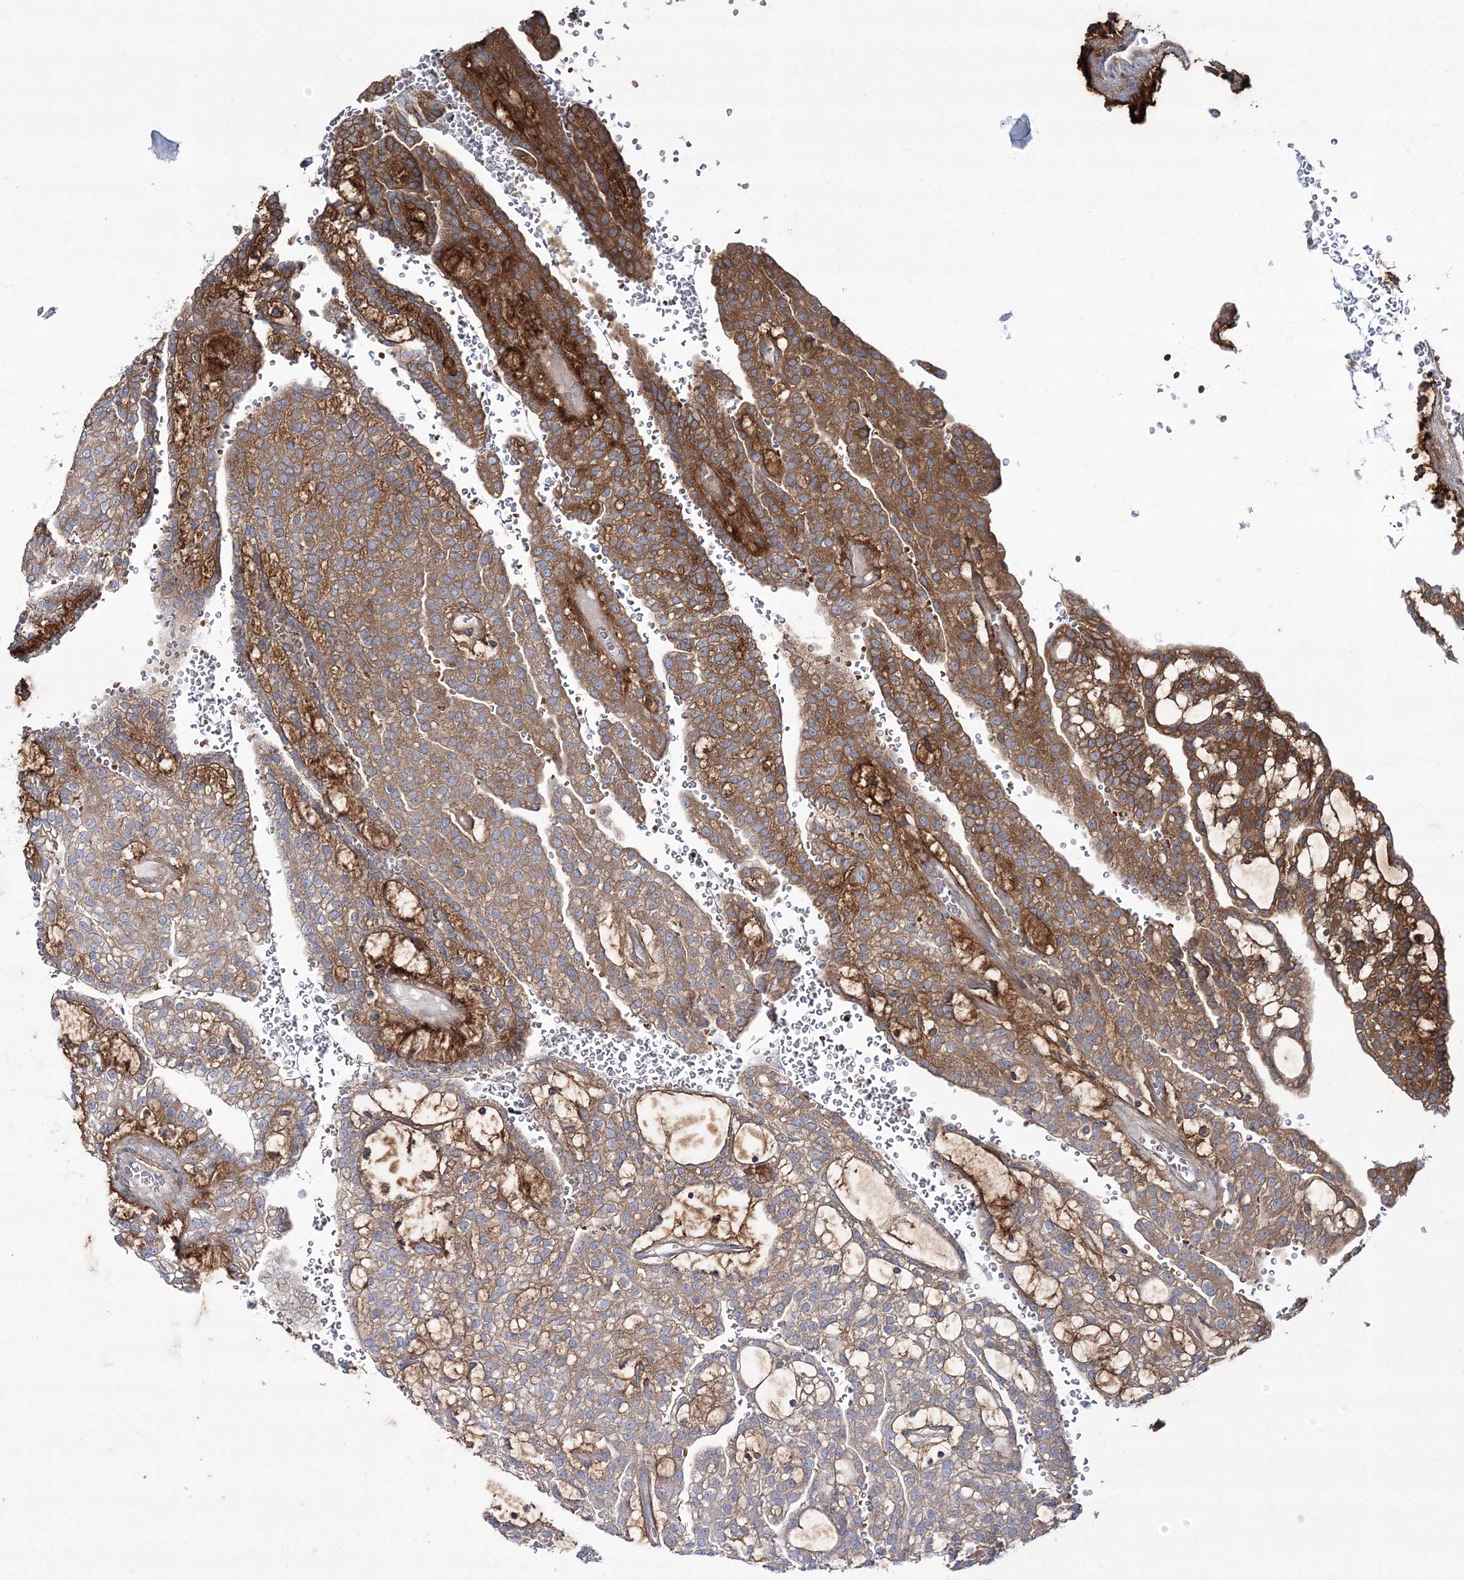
{"staining": {"intensity": "moderate", "quantity": ">75%", "location": "cytoplasmic/membranous"}, "tissue": "renal cancer", "cell_type": "Tumor cells", "image_type": "cancer", "snomed": [{"axis": "morphology", "description": "Adenocarcinoma, NOS"}, {"axis": "topography", "description": "Kidney"}], "caption": "Brown immunohistochemical staining in human renal cancer shows moderate cytoplasmic/membranous positivity in about >75% of tumor cells.", "gene": "ZSWIM6", "patient": {"sex": "male", "age": 63}}